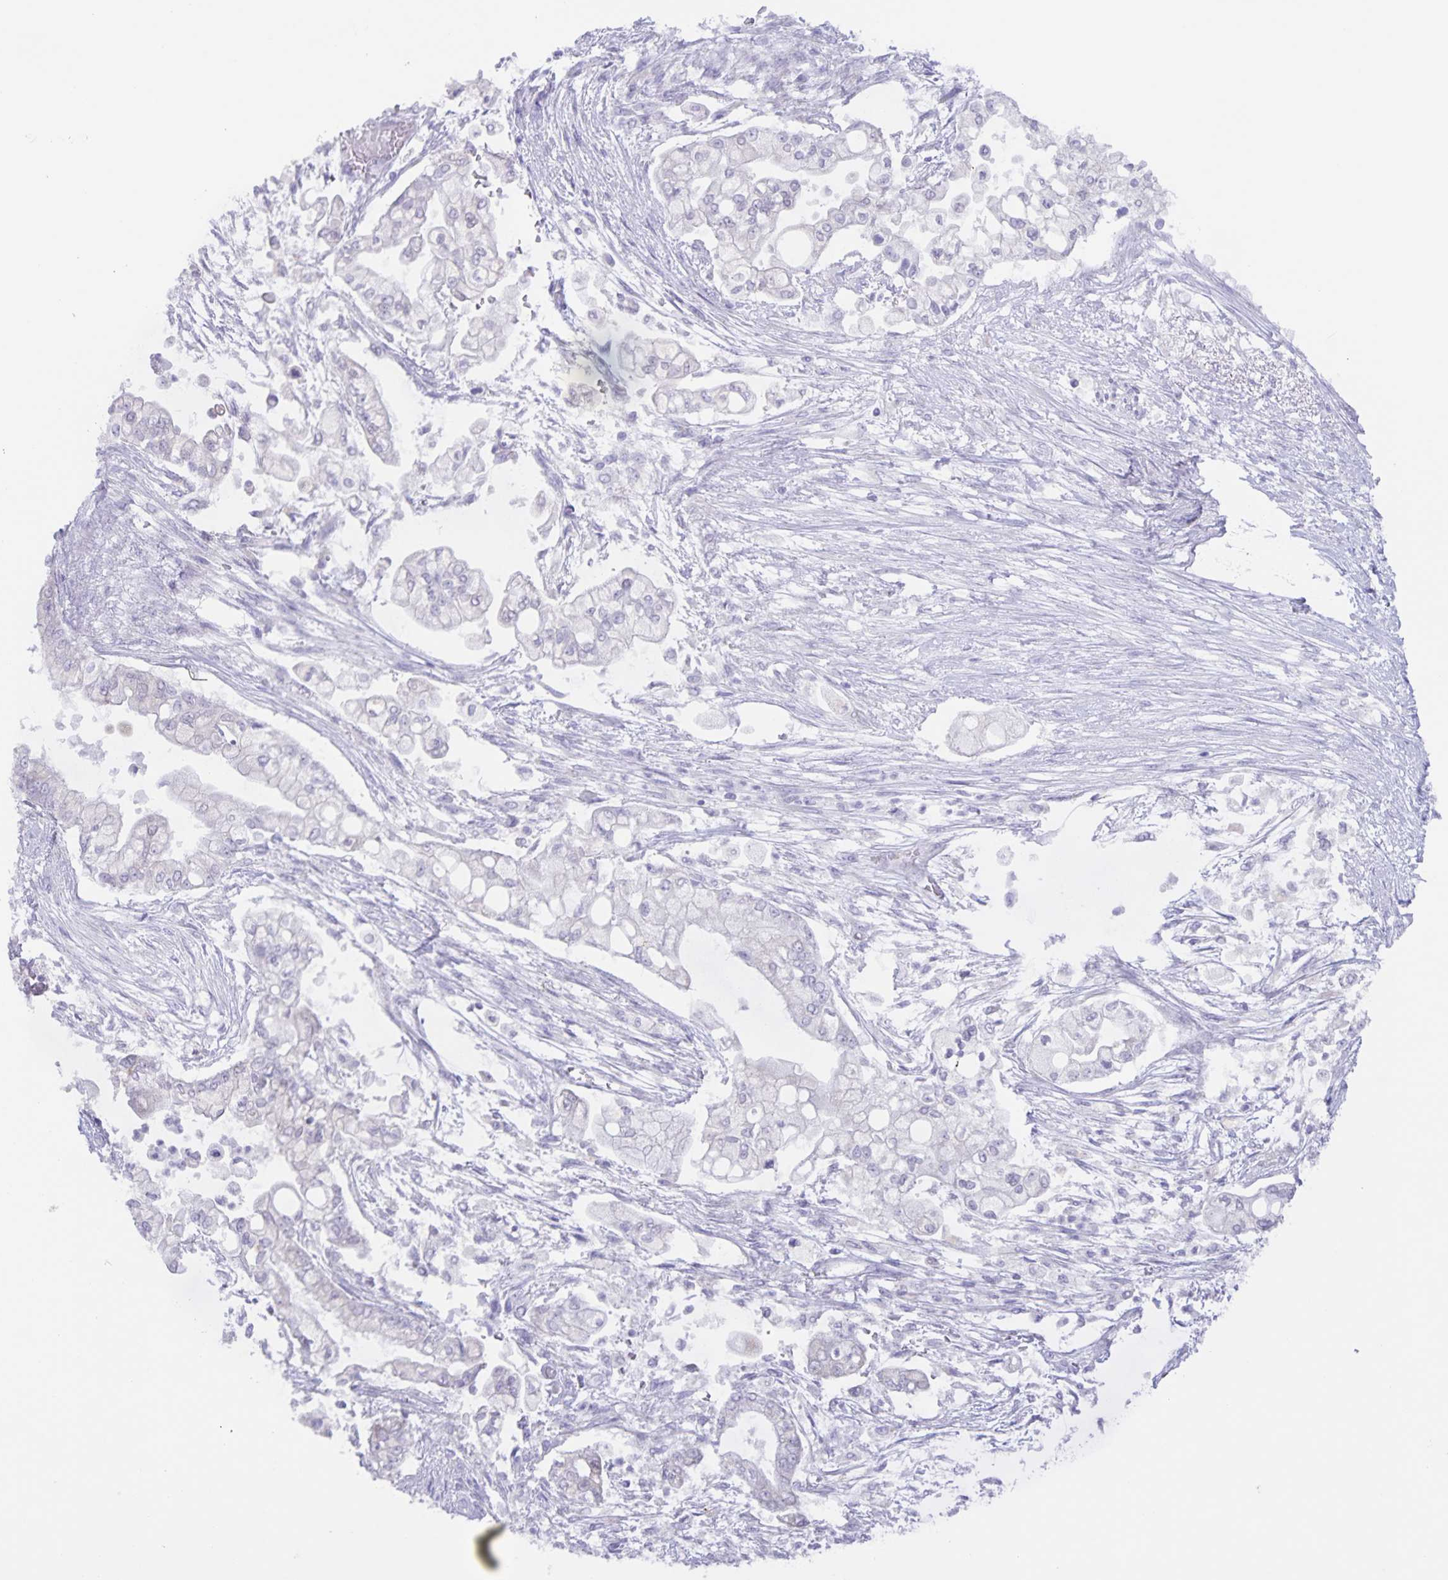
{"staining": {"intensity": "negative", "quantity": "none", "location": "none"}, "tissue": "pancreatic cancer", "cell_type": "Tumor cells", "image_type": "cancer", "snomed": [{"axis": "morphology", "description": "Adenocarcinoma, NOS"}, {"axis": "topography", "description": "Pancreas"}], "caption": "High power microscopy histopathology image of an IHC micrograph of pancreatic cancer (adenocarcinoma), revealing no significant positivity in tumor cells. The staining is performed using DAB brown chromogen with nuclei counter-stained in using hematoxylin.", "gene": "AQP4", "patient": {"sex": "female", "age": 69}}